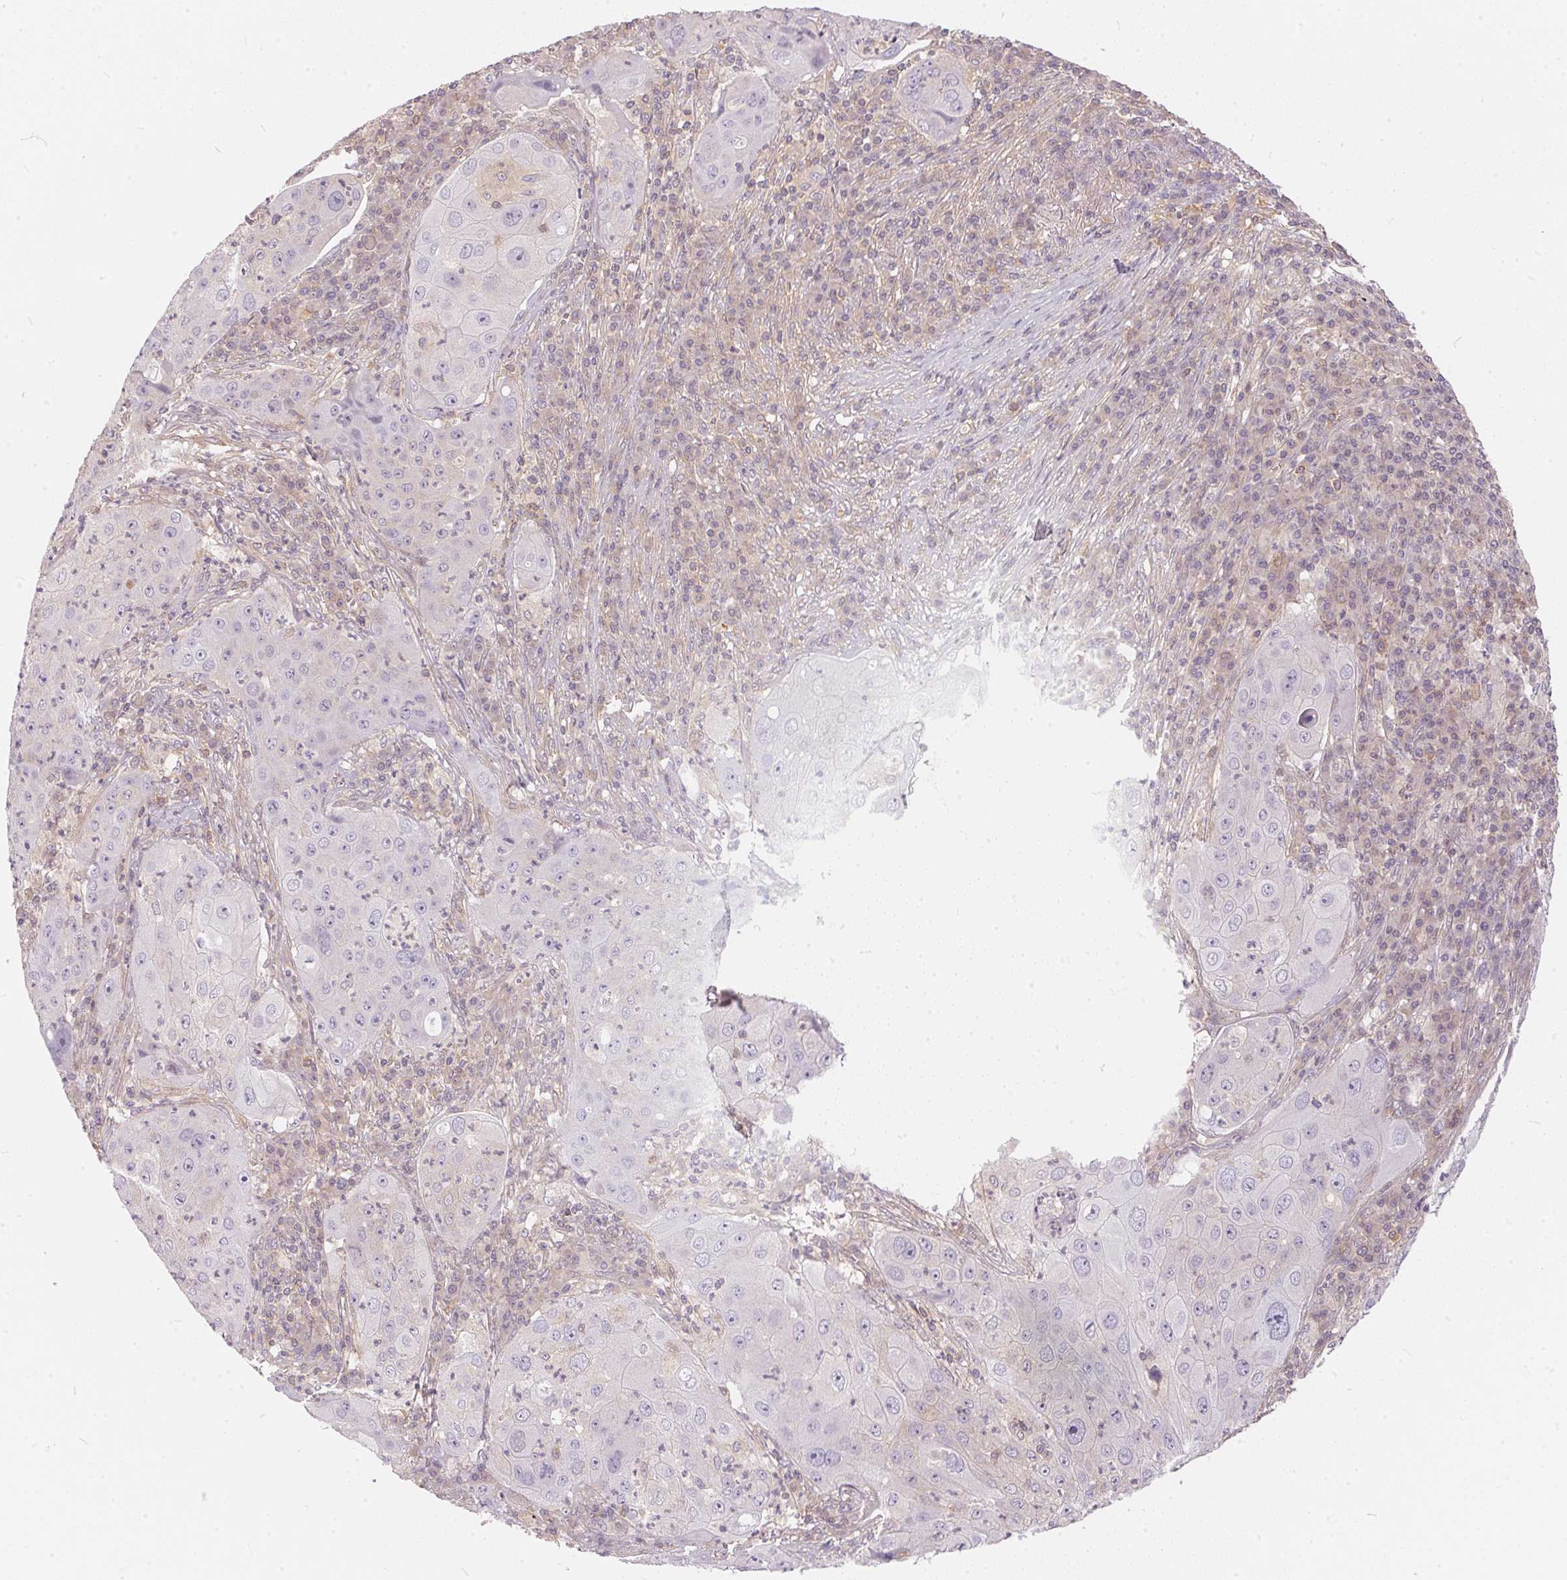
{"staining": {"intensity": "negative", "quantity": "none", "location": "none"}, "tissue": "lung cancer", "cell_type": "Tumor cells", "image_type": "cancer", "snomed": [{"axis": "morphology", "description": "Squamous cell carcinoma, NOS"}, {"axis": "topography", "description": "Lung"}], "caption": "IHC photomicrograph of neoplastic tissue: lung cancer (squamous cell carcinoma) stained with DAB (3,3'-diaminobenzidine) exhibits no significant protein expression in tumor cells.", "gene": "BLMH", "patient": {"sex": "female", "age": 59}}